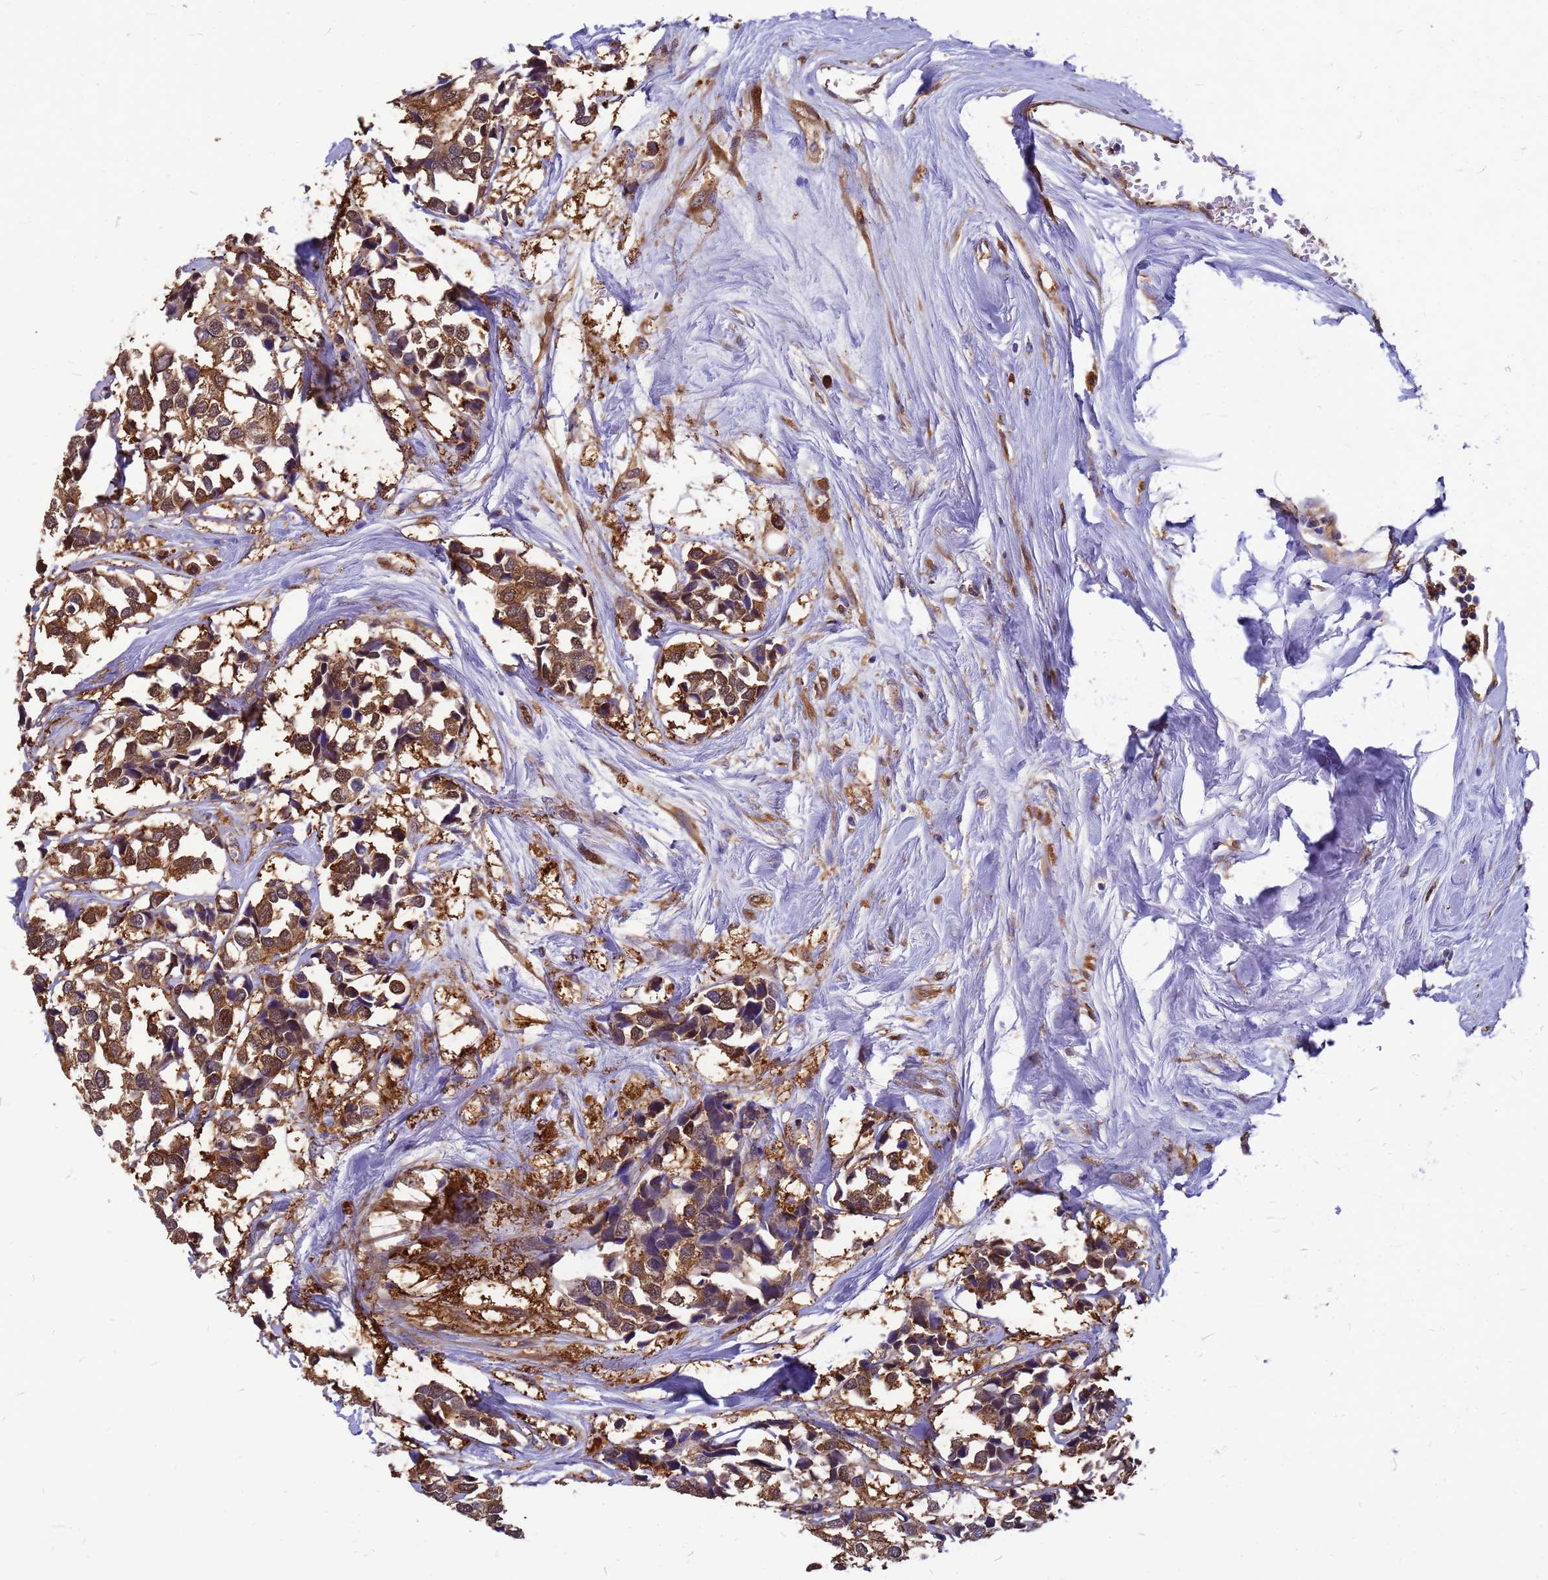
{"staining": {"intensity": "moderate", "quantity": ">75%", "location": "cytoplasmic/membranous"}, "tissue": "breast cancer", "cell_type": "Tumor cells", "image_type": "cancer", "snomed": [{"axis": "morphology", "description": "Duct carcinoma"}, {"axis": "topography", "description": "Breast"}], "caption": "There is medium levels of moderate cytoplasmic/membranous expression in tumor cells of breast cancer, as demonstrated by immunohistochemical staining (brown color).", "gene": "GID4", "patient": {"sex": "female", "age": 83}}